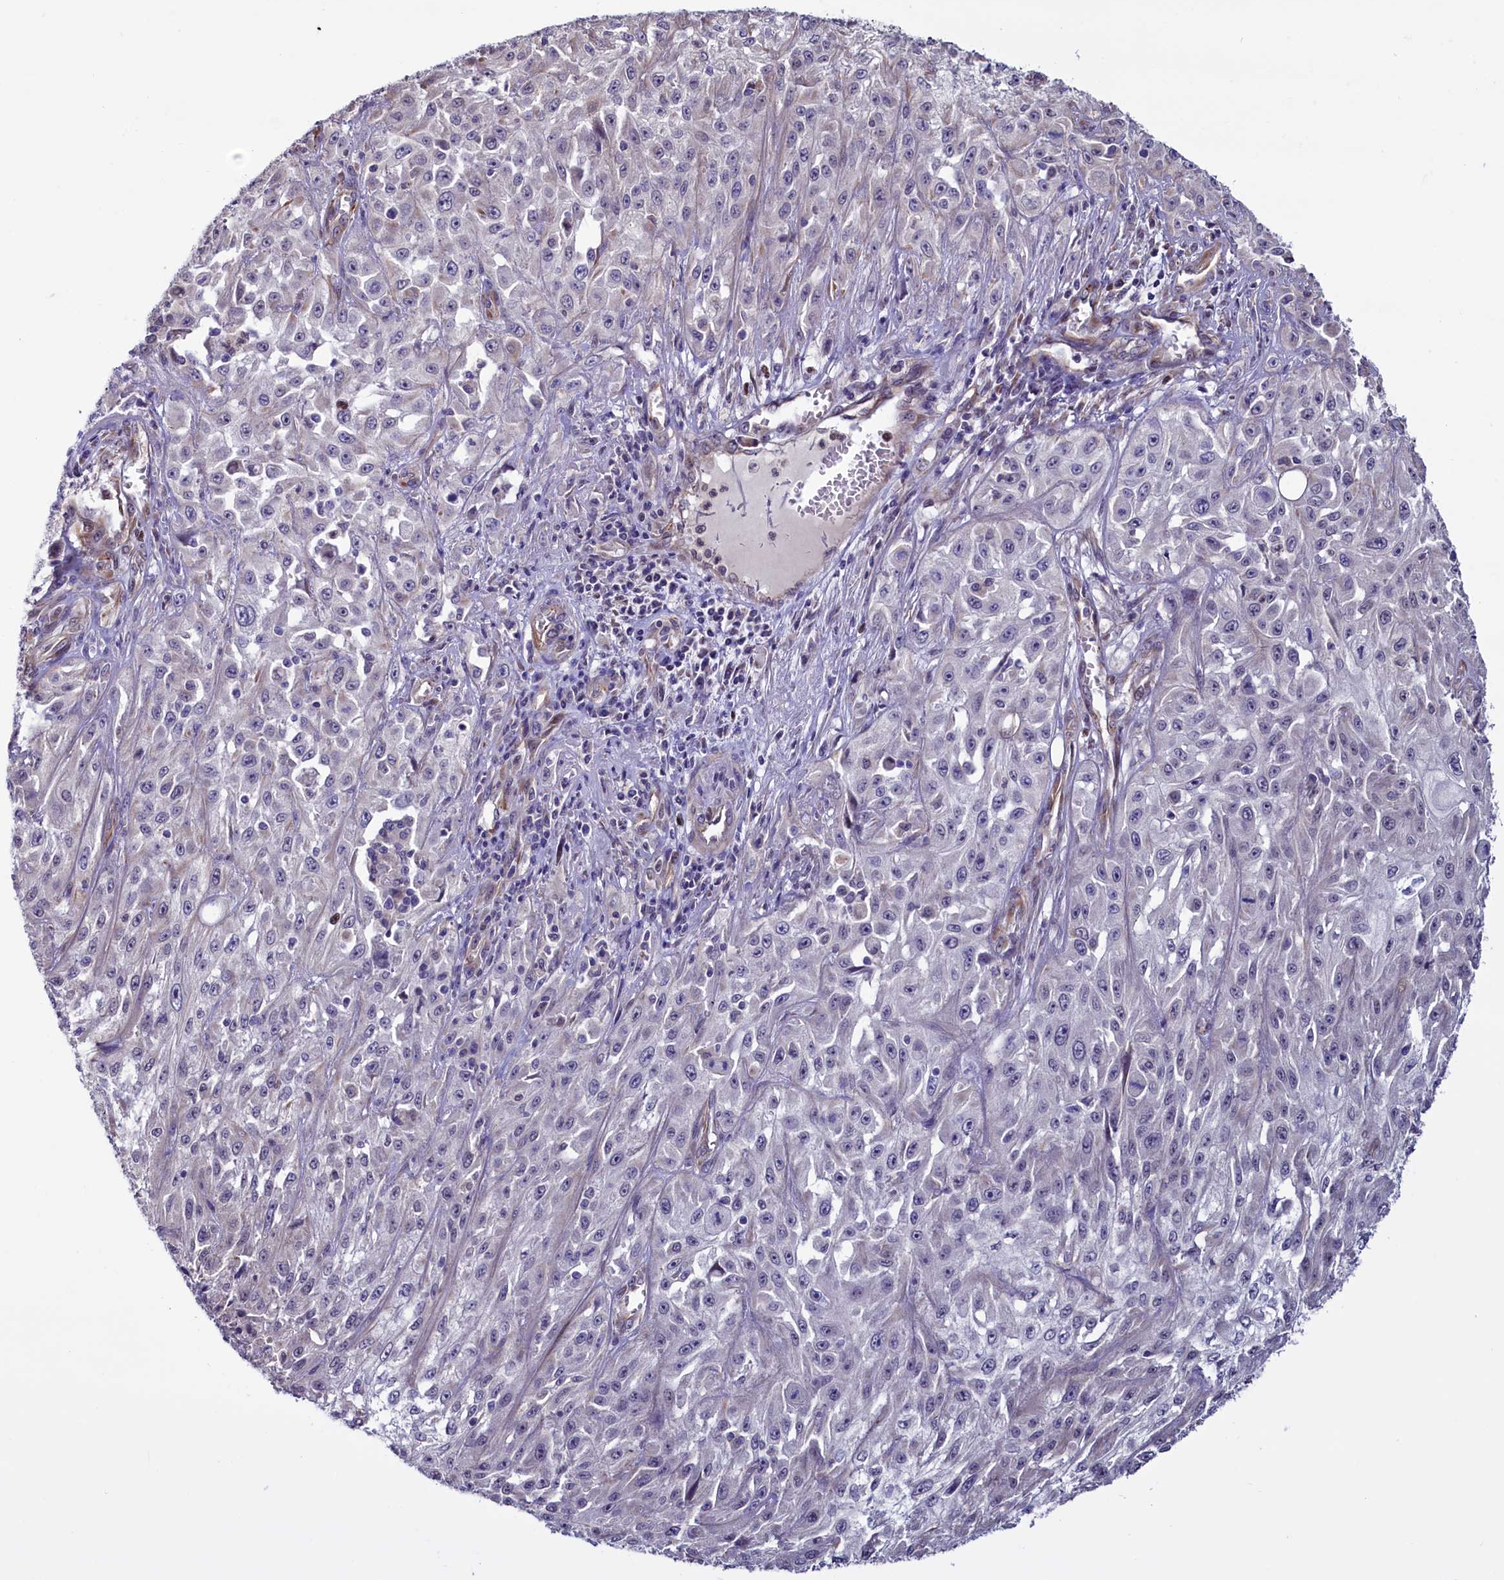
{"staining": {"intensity": "negative", "quantity": "none", "location": "none"}, "tissue": "skin cancer", "cell_type": "Tumor cells", "image_type": "cancer", "snomed": [{"axis": "morphology", "description": "Squamous cell carcinoma, NOS"}, {"axis": "morphology", "description": "Squamous cell carcinoma, metastatic, NOS"}, {"axis": "topography", "description": "Skin"}, {"axis": "topography", "description": "Lymph node"}], "caption": "Immunohistochemistry histopathology image of metastatic squamous cell carcinoma (skin) stained for a protein (brown), which shows no staining in tumor cells.", "gene": "PDILT", "patient": {"sex": "male", "age": 75}}